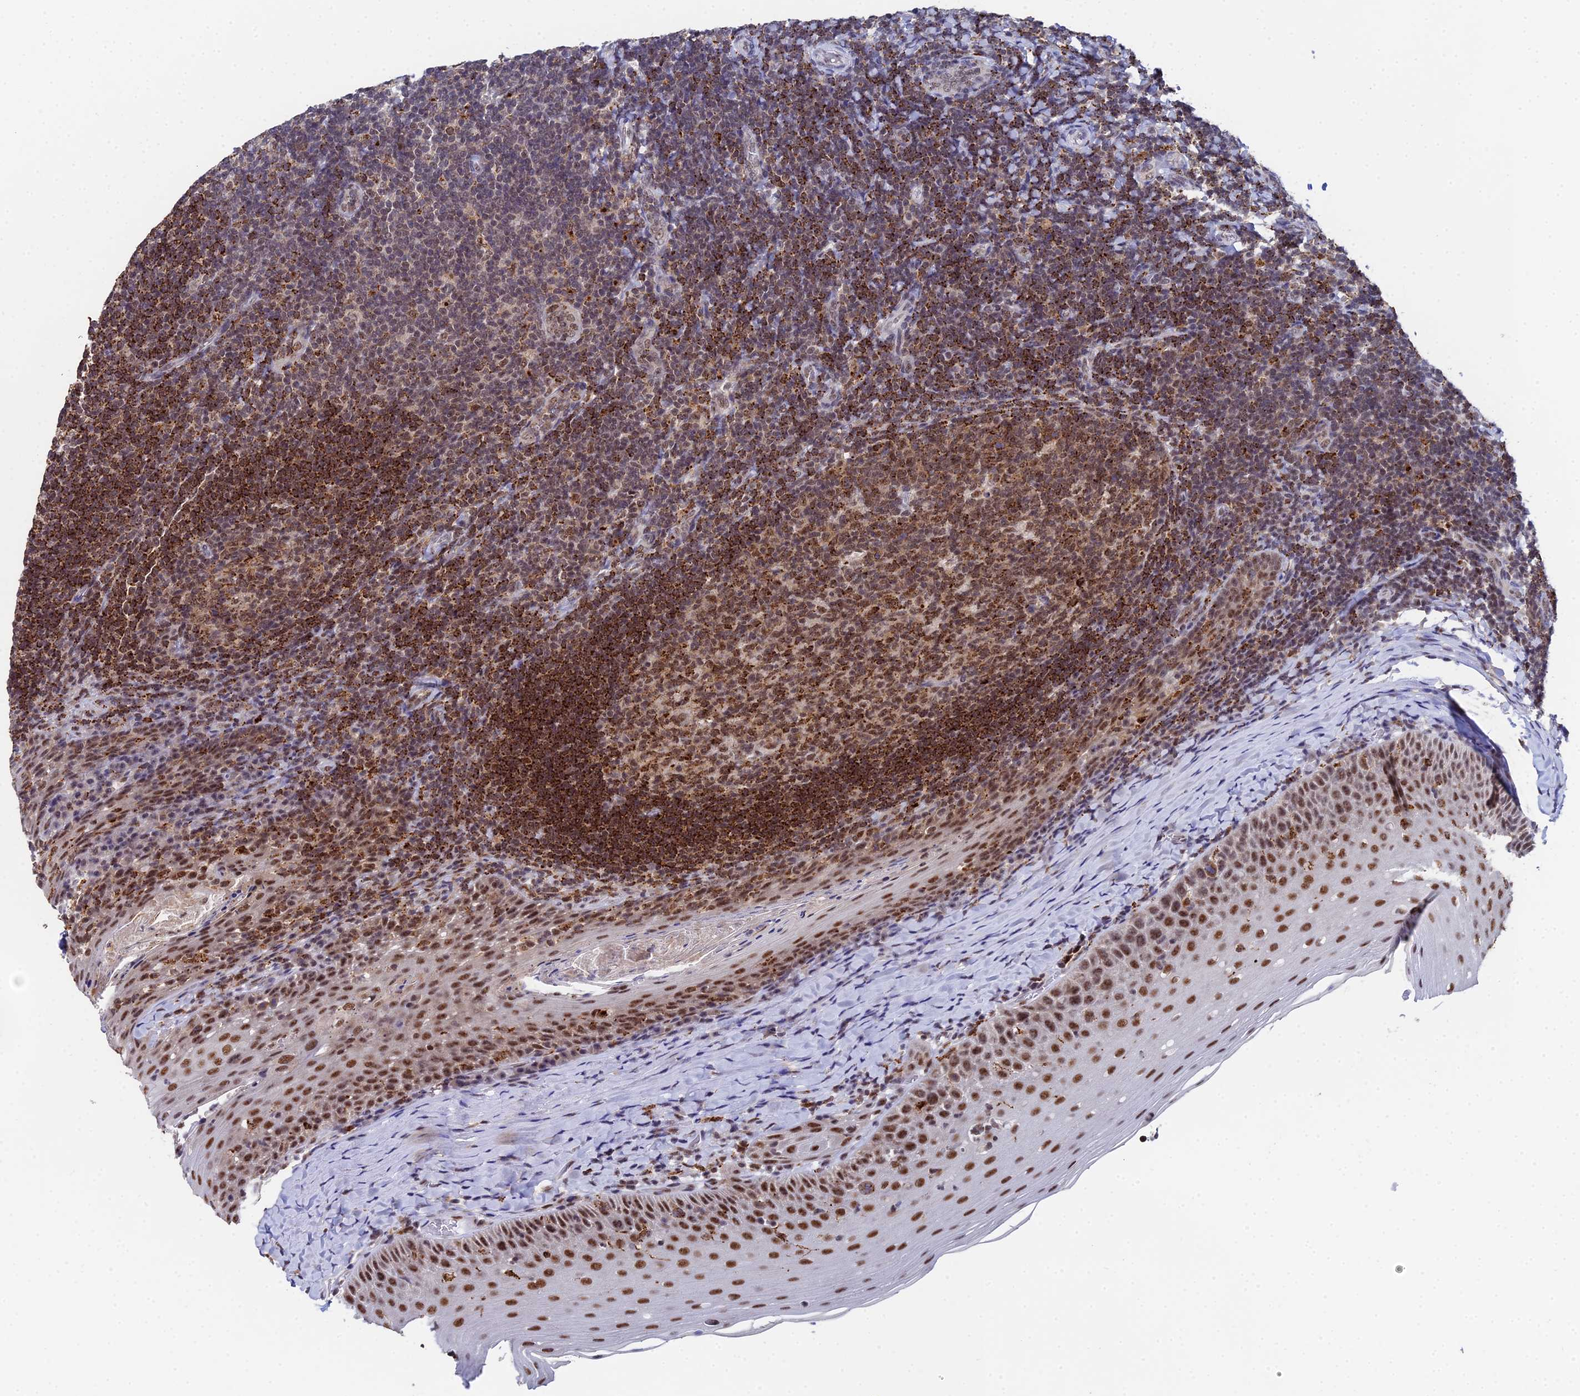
{"staining": {"intensity": "moderate", "quantity": ">75%", "location": "cytoplasmic/membranous,nuclear"}, "tissue": "tonsil", "cell_type": "Germinal center cells", "image_type": "normal", "snomed": [{"axis": "morphology", "description": "Normal tissue, NOS"}, {"axis": "topography", "description": "Tonsil"}], "caption": "Approximately >75% of germinal center cells in normal tonsil show moderate cytoplasmic/membranous,nuclear protein staining as visualized by brown immunohistochemical staining.", "gene": "MAGOHB", "patient": {"sex": "female", "age": 10}}